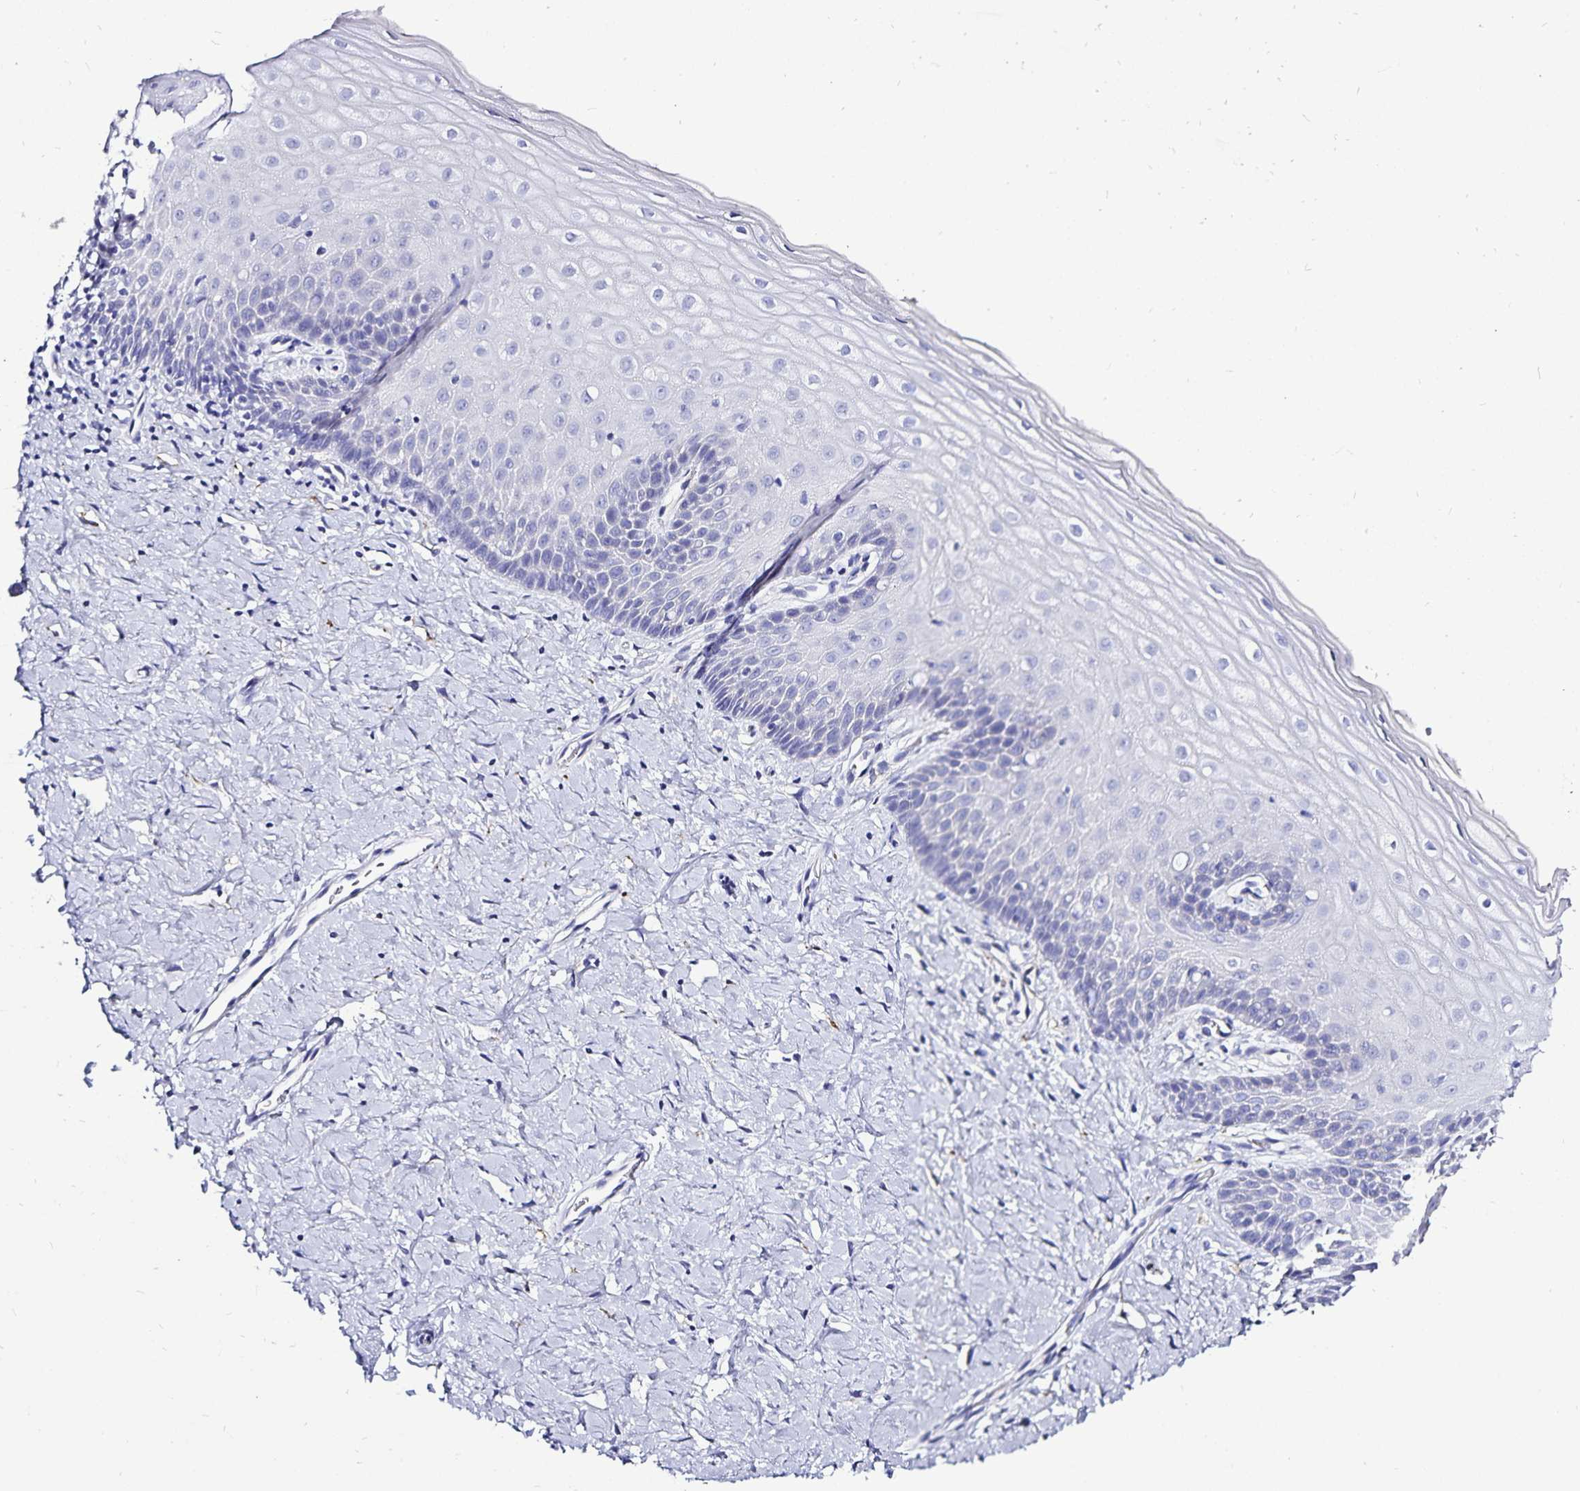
{"staining": {"intensity": "negative", "quantity": "none", "location": "none"}, "tissue": "cervix", "cell_type": "Glandular cells", "image_type": "normal", "snomed": [{"axis": "morphology", "description": "Normal tissue, NOS"}, {"axis": "topography", "description": "Cervix"}], "caption": "This image is of unremarkable cervix stained with IHC to label a protein in brown with the nuclei are counter-stained blue. There is no expression in glandular cells. (Brightfield microscopy of DAB immunohistochemistry (IHC) at high magnification).", "gene": "PLAC1", "patient": {"sex": "female", "age": 37}}